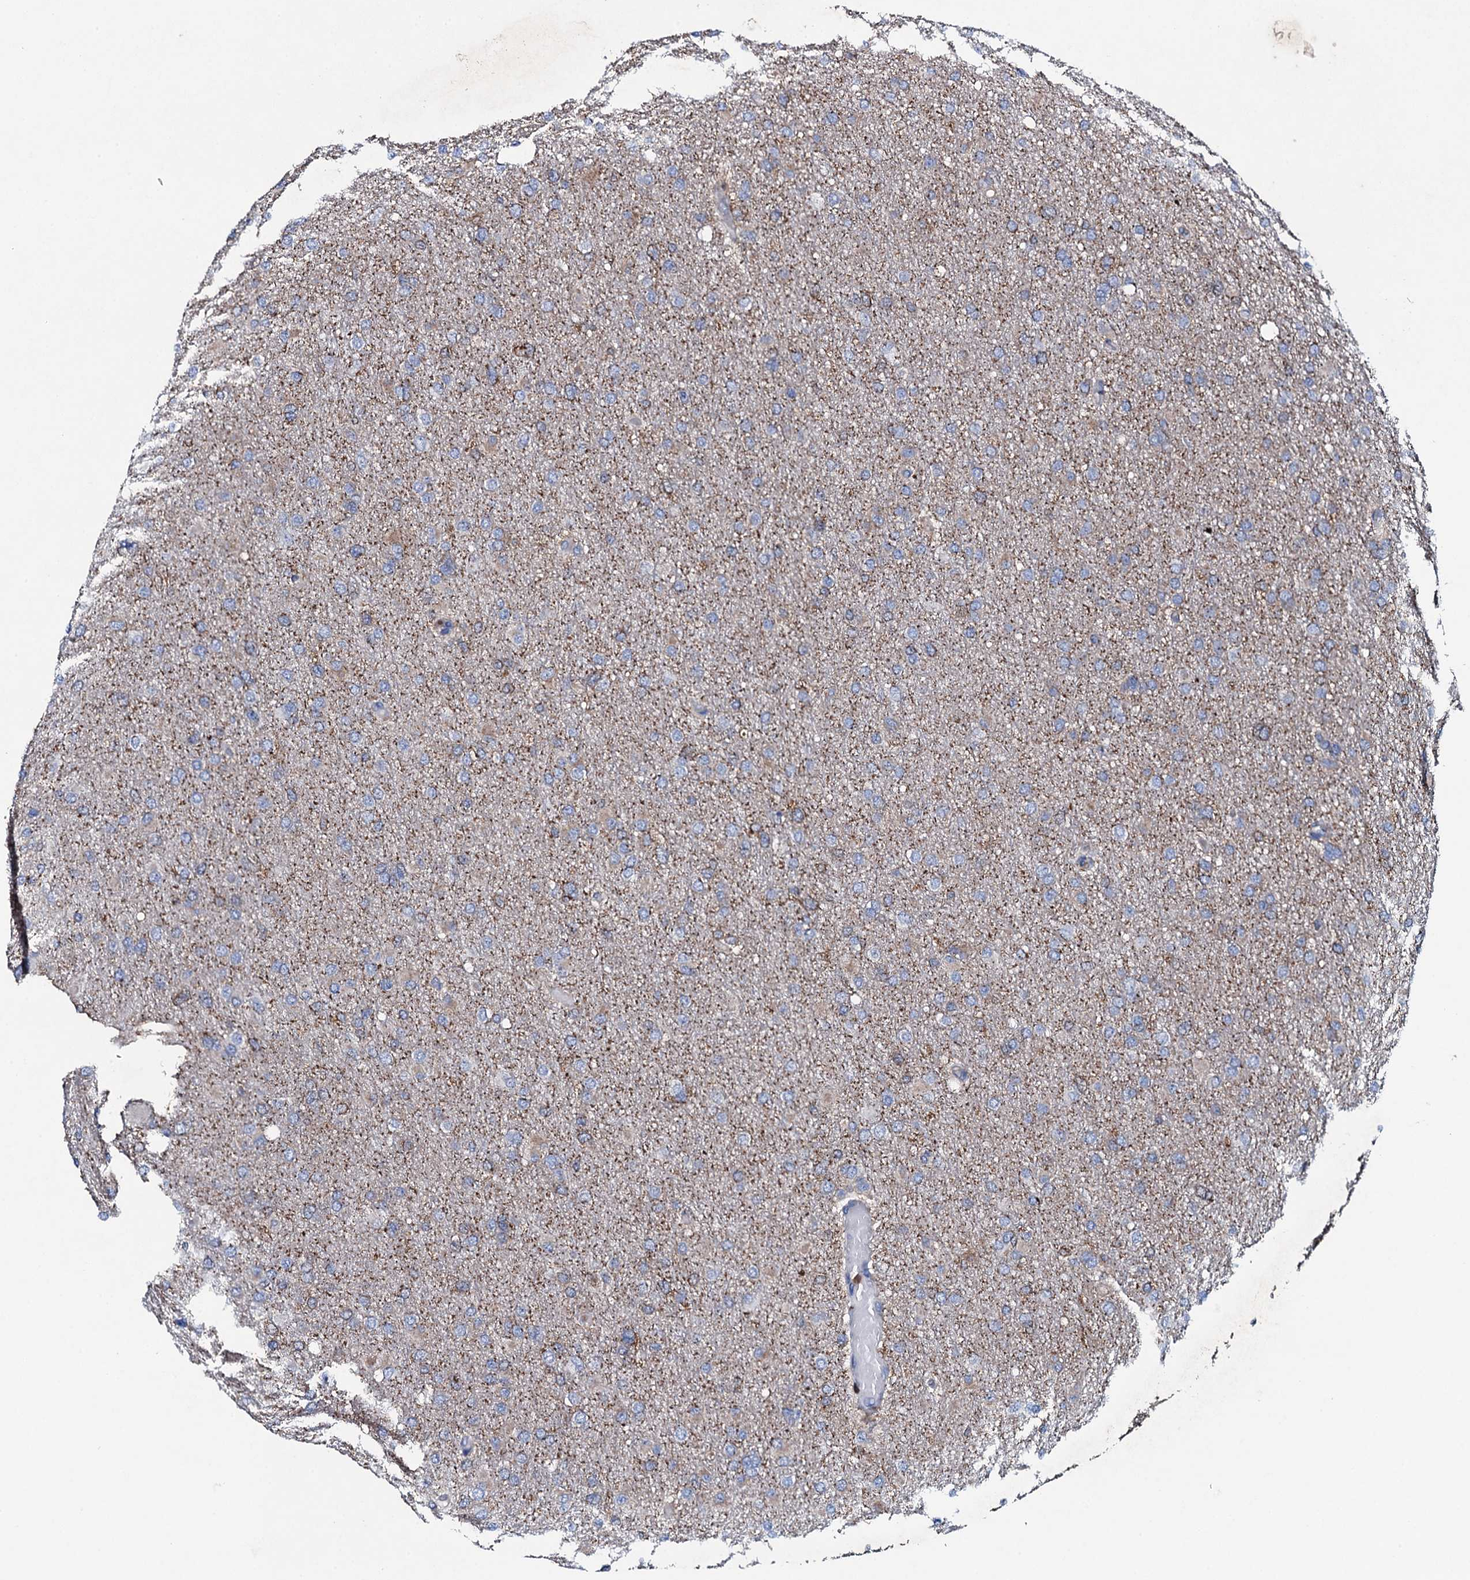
{"staining": {"intensity": "negative", "quantity": "none", "location": "none"}, "tissue": "glioma", "cell_type": "Tumor cells", "image_type": "cancer", "snomed": [{"axis": "morphology", "description": "Glioma, malignant, High grade"}, {"axis": "topography", "description": "Cerebral cortex"}], "caption": "DAB (3,3'-diaminobenzidine) immunohistochemical staining of high-grade glioma (malignant) exhibits no significant positivity in tumor cells.", "gene": "MS4A4E", "patient": {"sex": "female", "age": 36}}